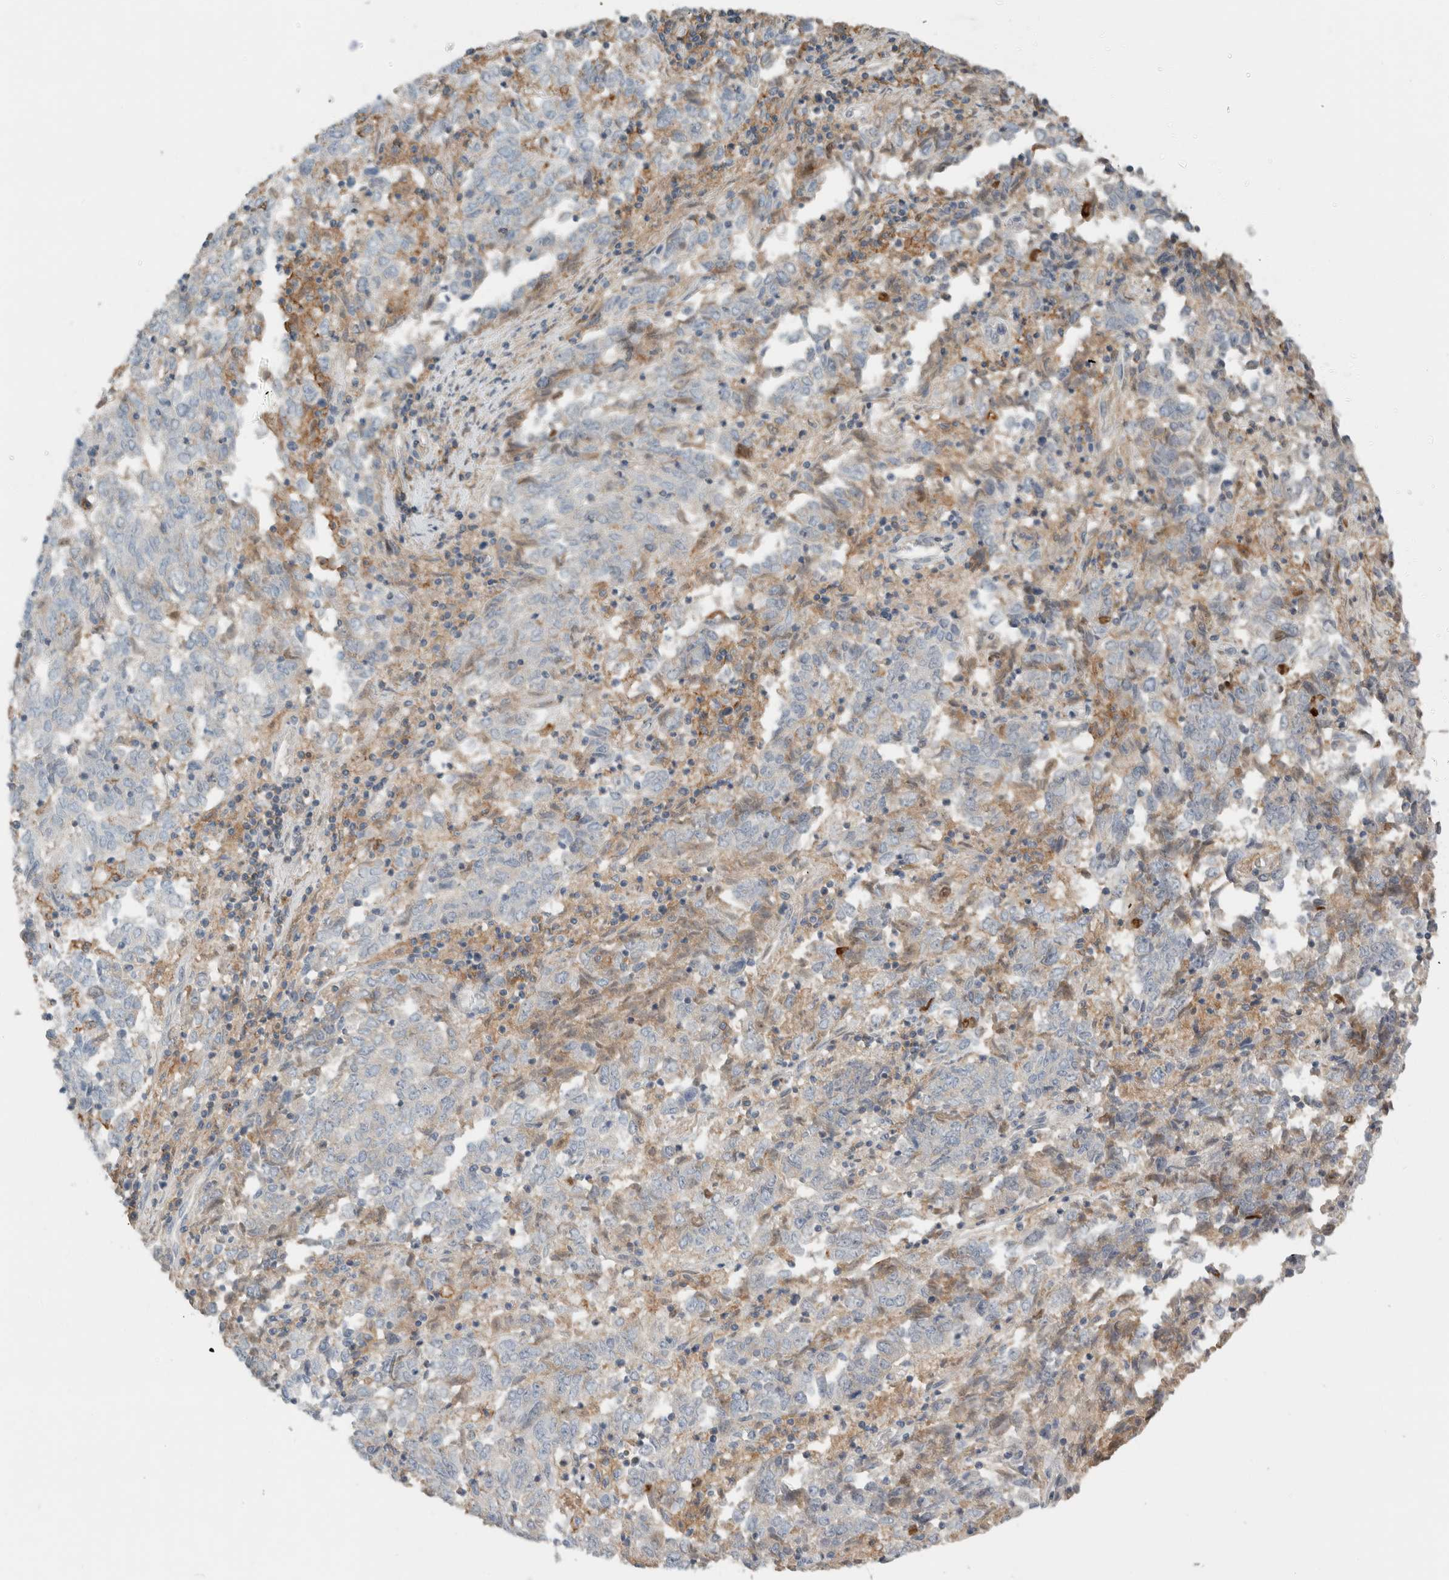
{"staining": {"intensity": "negative", "quantity": "none", "location": "none"}, "tissue": "endometrial cancer", "cell_type": "Tumor cells", "image_type": "cancer", "snomed": [{"axis": "morphology", "description": "Adenocarcinoma, NOS"}, {"axis": "topography", "description": "Endometrium"}], "caption": "Immunohistochemistry (IHC) of human endometrial cancer (adenocarcinoma) reveals no positivity in tumor cells.", "gene": "ERCC6L2", "patient": {"sex": "female", "age": 80}}